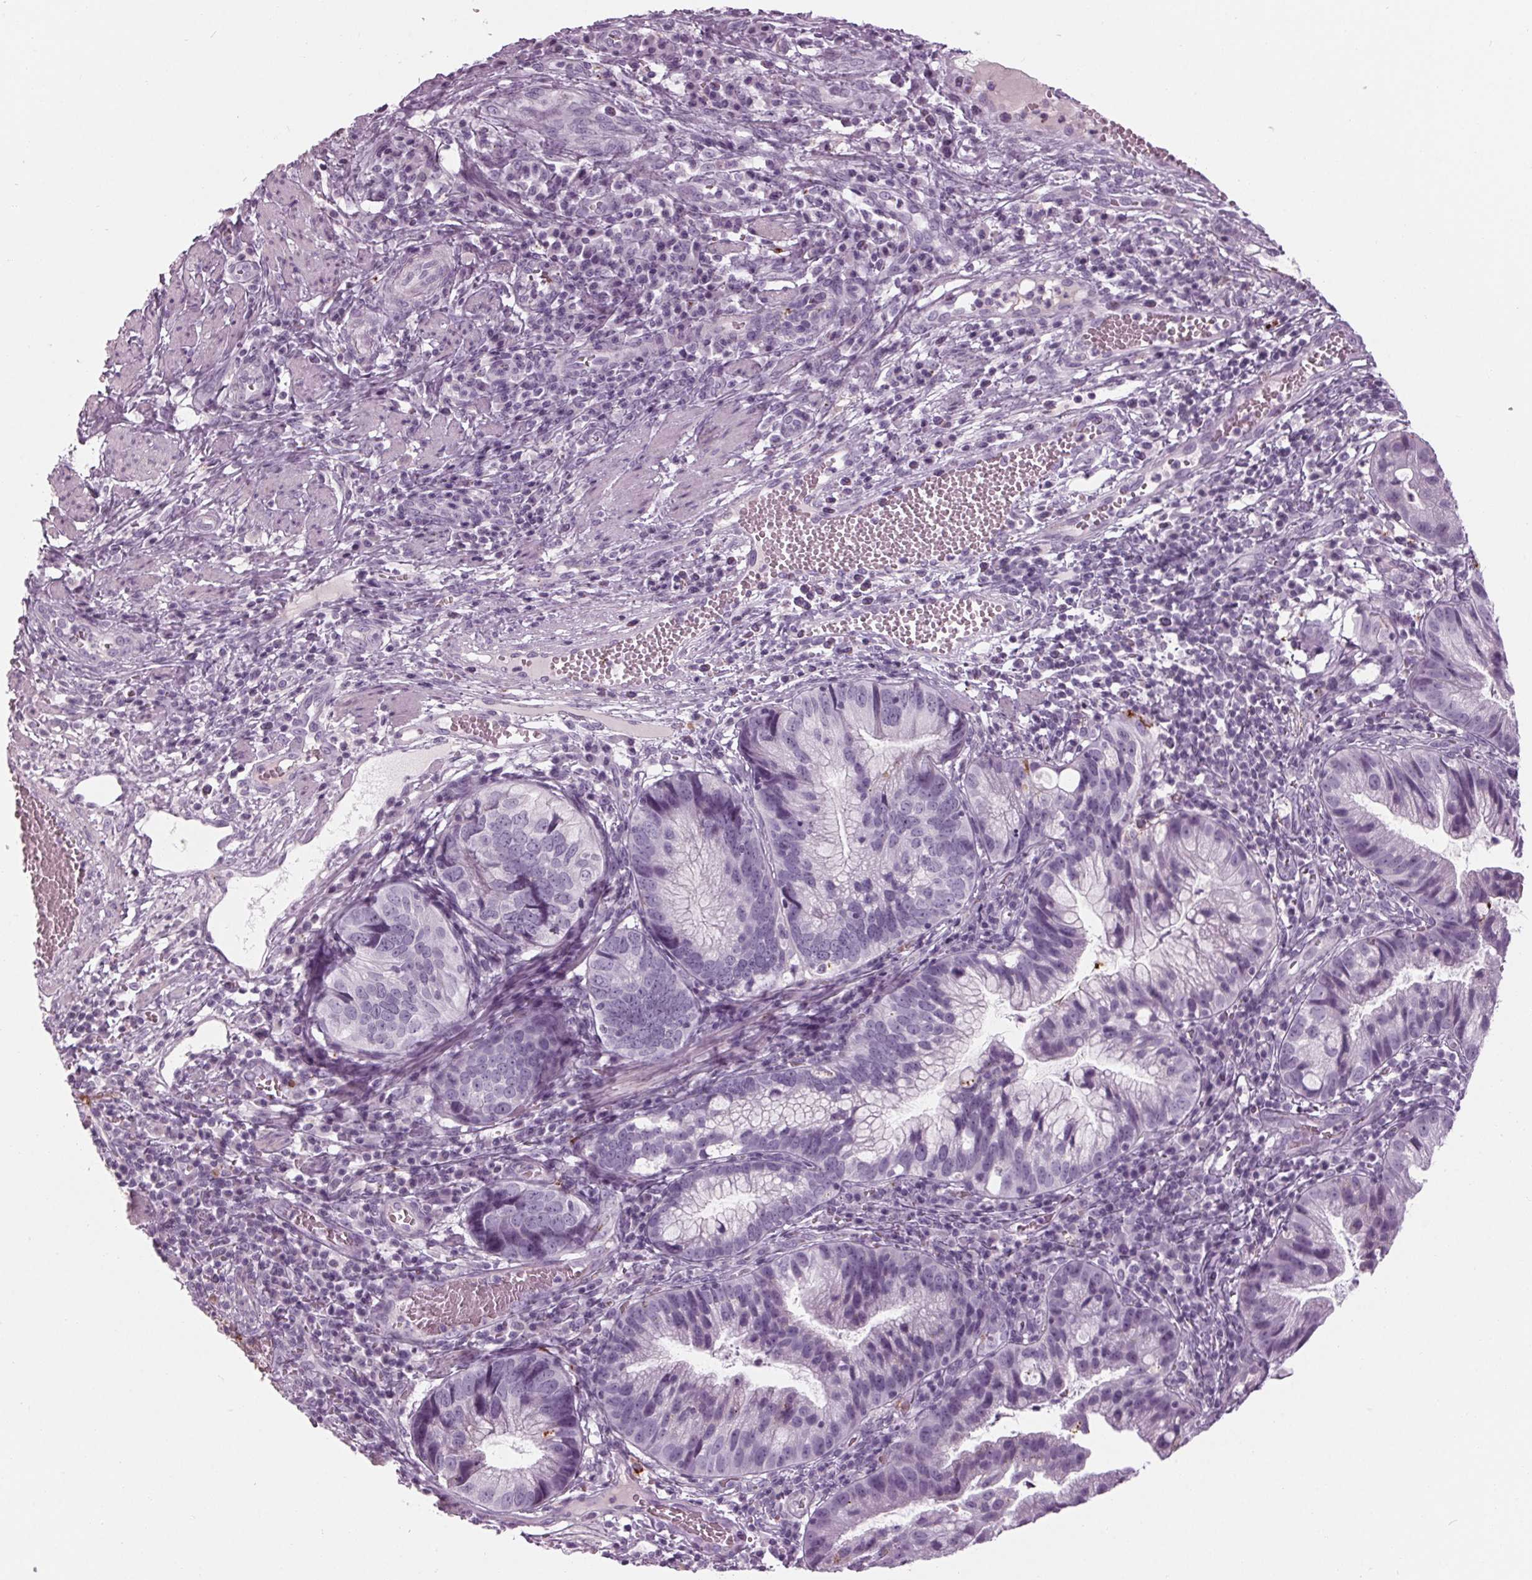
{"staining": {"intensity": "negative", "quantity": "none", "location": "none"}, "tissue": "cervical cancer", "cell_type": "Tumor cells", "image_type": "cancer", "snomed": [{"axis": "morphology", "description": "Adenocarcinoma, NOS"}, {"axis": "topography", "description": "Cervix"}], "caption": "Tumor cells show no significant protein positivity in adenocarcinoma (cervical).", "gene": "CYP3A43", "patient": {"sex": "female", "age": 34}}